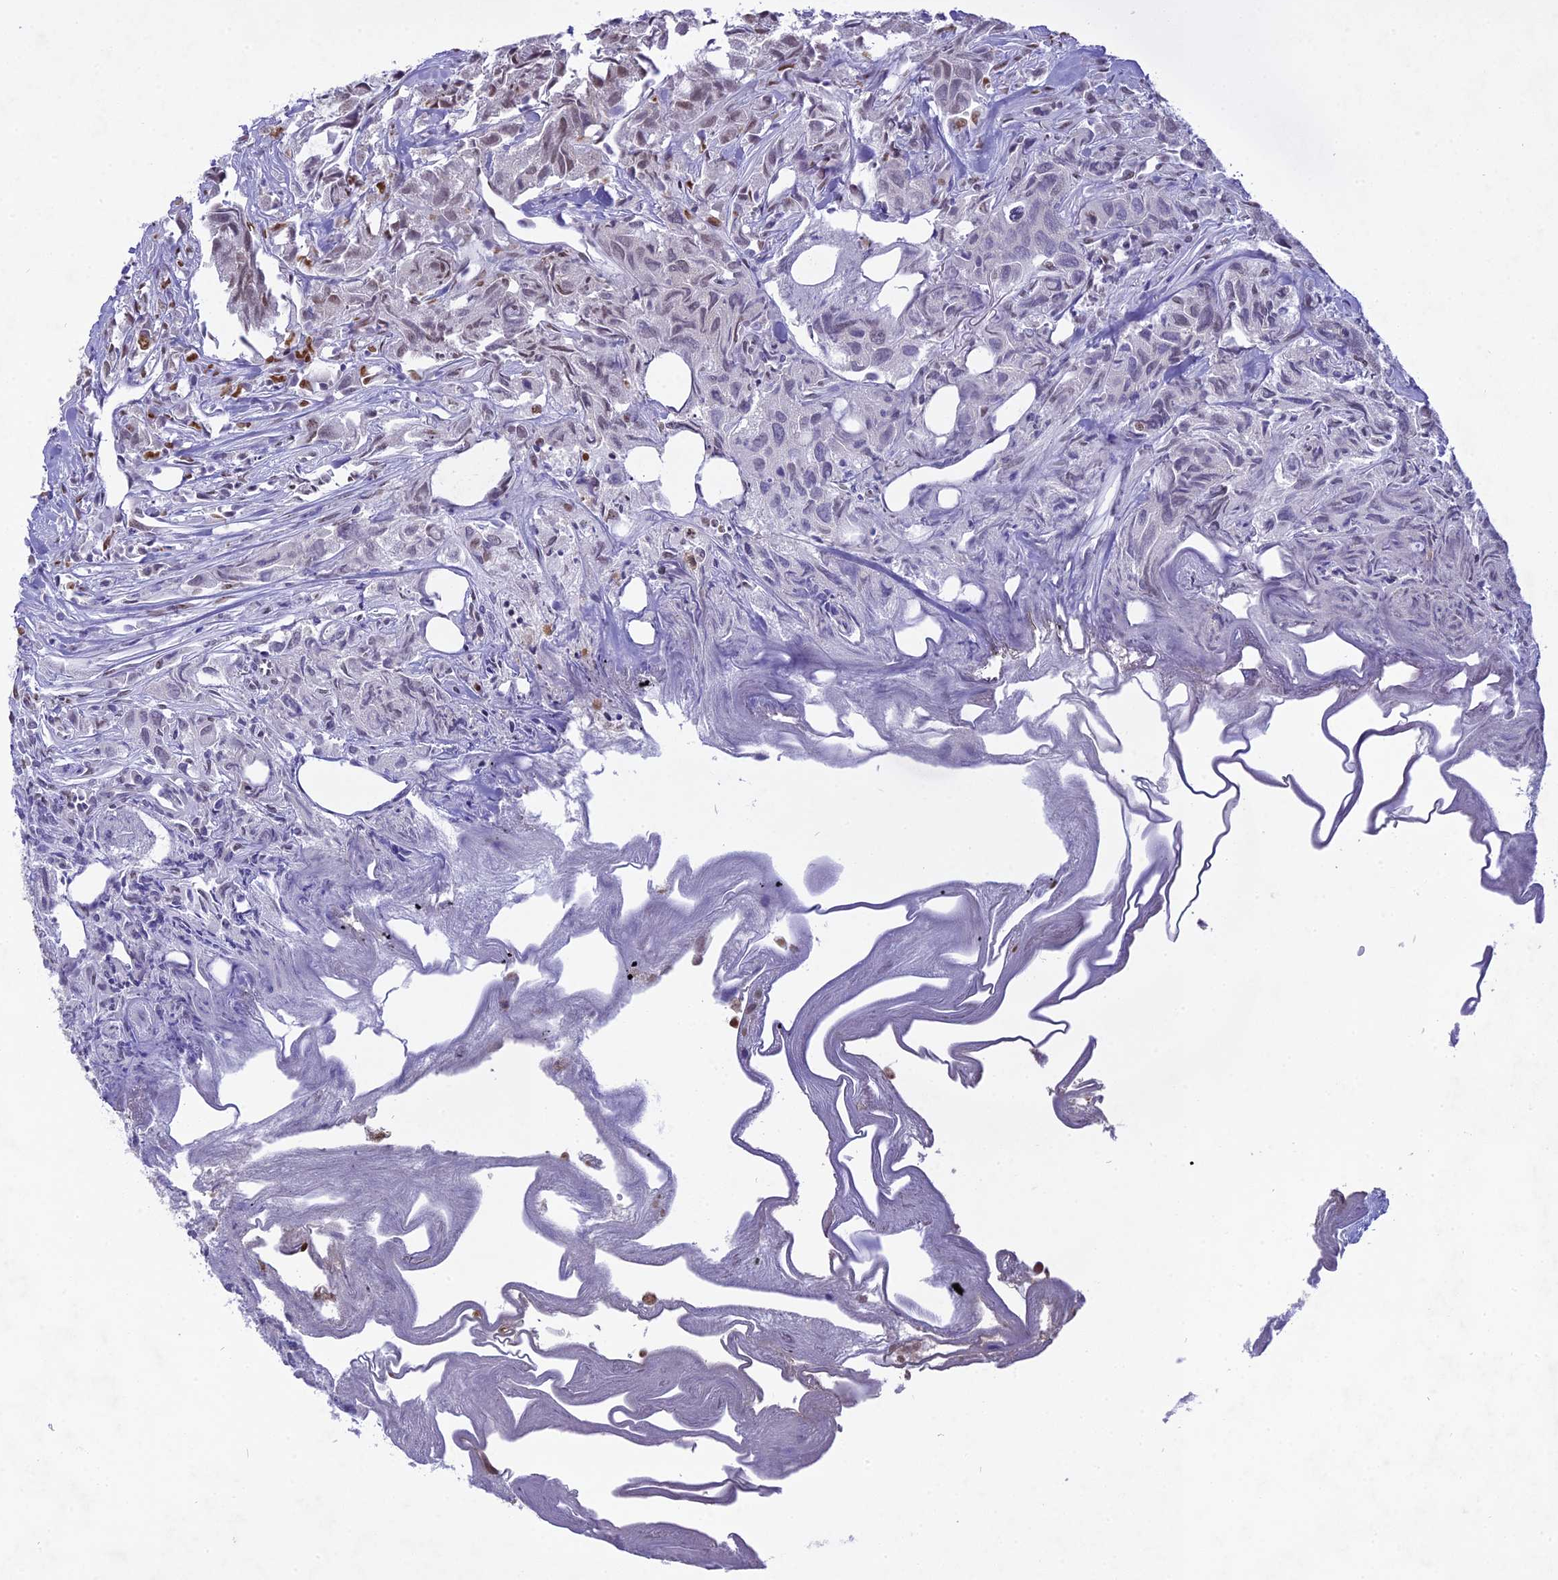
{"staining": {"intensity": "moderate", "quantity": "25%-75%", "location": "nuclear"}, "tissue": "urothelial cancer", "cell_type": "Tumor cells", "image_type": "cancer", "snomed": [{"axis": "morphology", "description": "Urothelial carcinoma, High grade"}, {"axis": "topography", "description": "Urinary bladder"}], "caption": "Urothelial cancer stained with a brown dye reveals moderate nuclear positive expression in about 25%-75% of tumor cells.", "gene": "DDX1", "patient": {"sex": "female", "age": 75}}